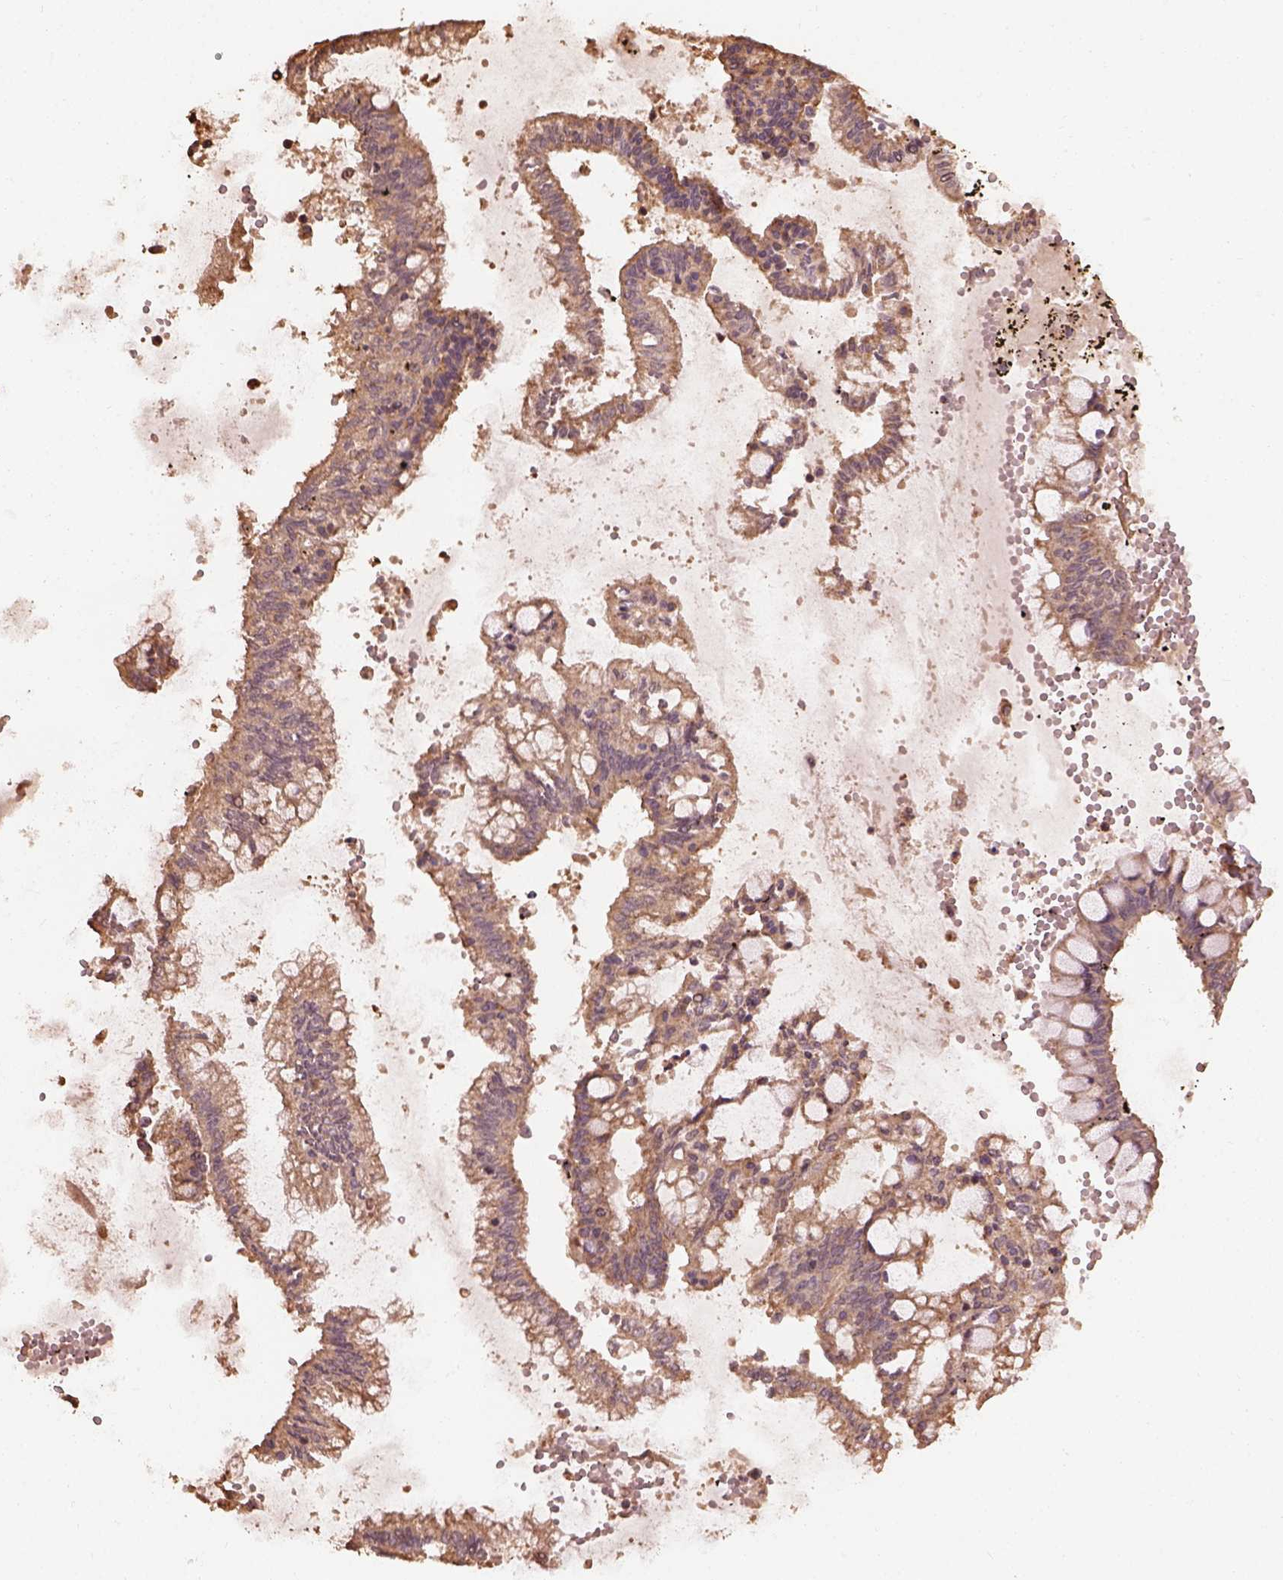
{"staining": {"intensity": "moderate", "quantity": ">75%", "location": "cytoplasmic/membranous"}, "tissue": "ovarian cancer", "cell_type": "Tumor cells", "image_type": "cancer", "snomed": [{"axis": "morphology", "description": "Cystadenocarcinoma, mucinous, NOS"}, {"axis": "topography", "description": "Ovary"}], "caption": "Moderate cytoplasmic/membranous positivity is identified in approximately >75% of tumor cells in mucinous cystadenocarcinoma (ovarian).", "gene": "METTL4", "patient": {"sex": "female", "age": 67}}